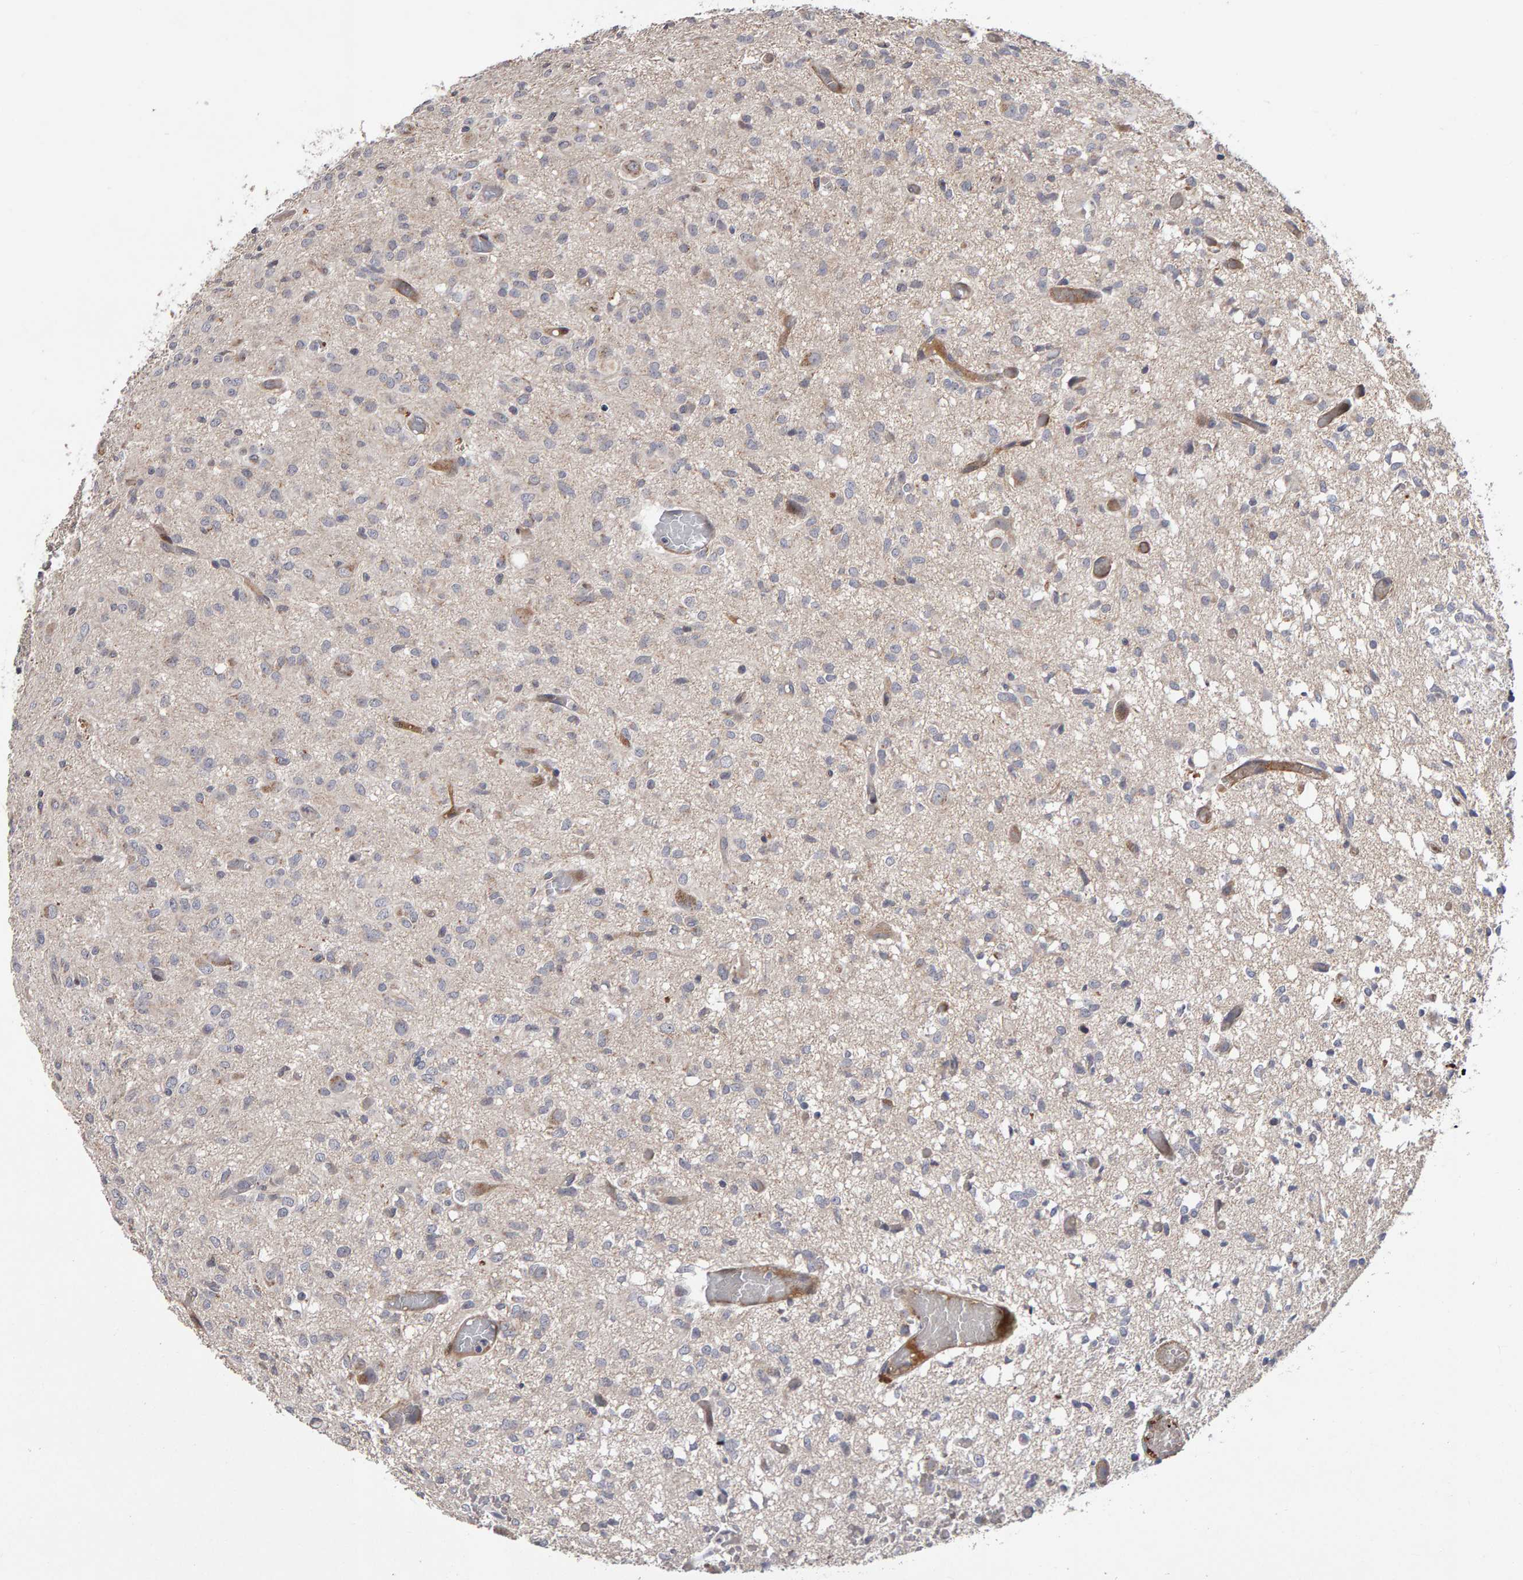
{"staining": {"intensity": "negative", "quantity": "none", "location": "none"}, "tissue": "glioma", "cell_type": "Tumor cells", "image_type": "cancer", "snomed": [{"axis": "morphology", "description": "Glioma, malignant, High grade"}, {"axis": "topography", "description": "Brain"}], "caption": "Image shows no significant protein staining in tumor cells of glioma.", "gene": "CANT1", "patient": {"sex": "female", "age": 59}}